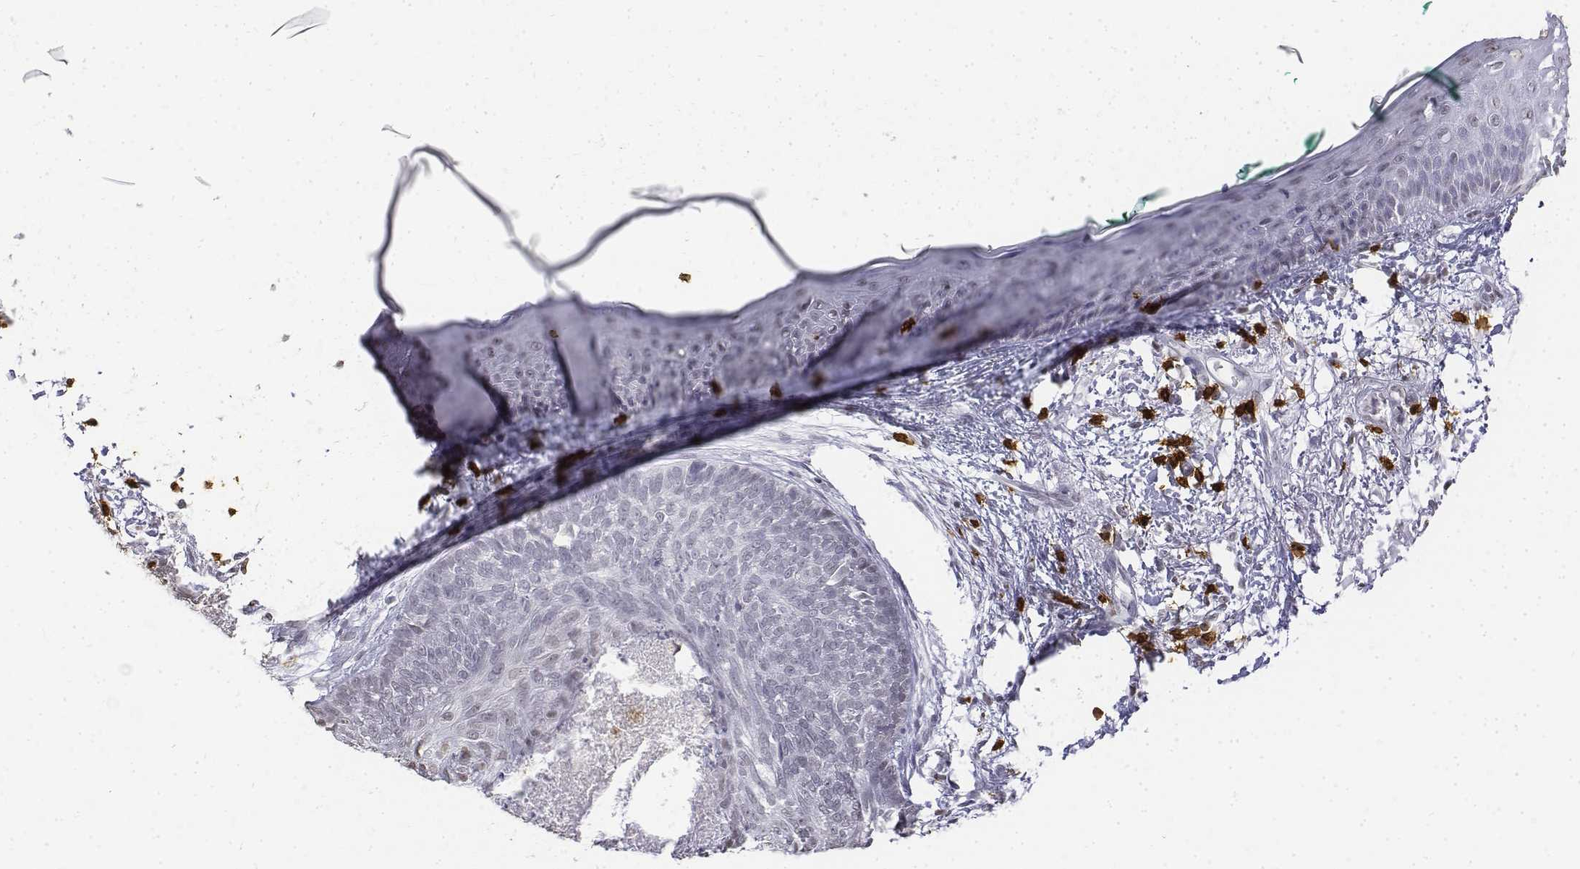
{"staining": {"intensity": "negative", "quantity": "none", "location": "none"}, "tissue": "skin cancer", "cell_type": "Tumor cells", "image_type": "cancer", "snomed": [{"axis": "morphology", "description": "Normal tissue, NOS"}, {"axis": "morphology", "description": "Basal cell carcinoma"}, {"axis": "topography", "description": "Skin"}], "caption": "A high-resolution histopathology image shows immunohistochemistry staining of skin cancer, which reveals no significant expression in tumor cells.", "gene": "CD3E", "patient": {"sex": "male", "age": 84}}